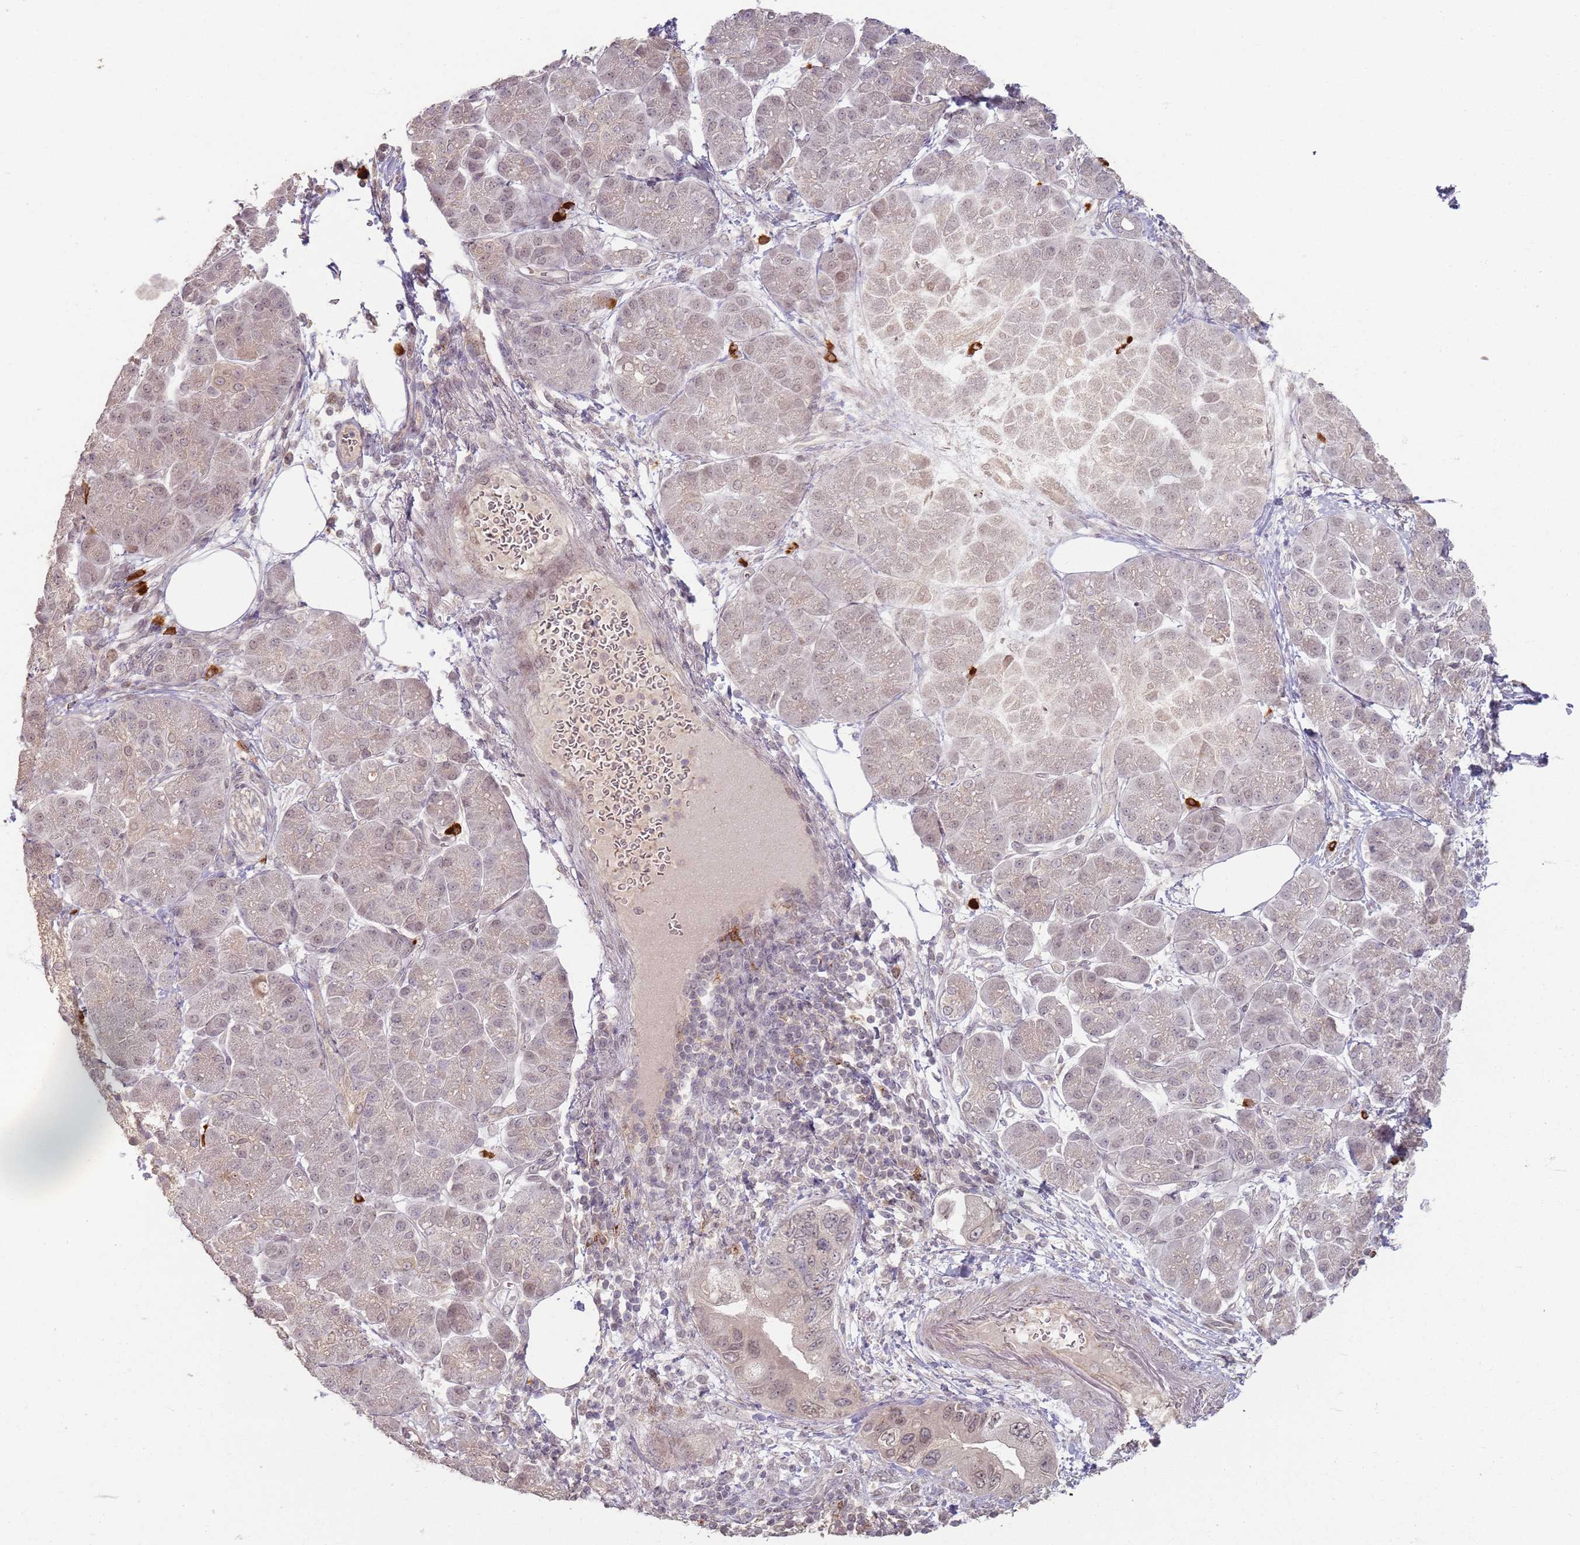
{"staining": {"intensity": "weak", "quantity": ">75%", "location": "cytoplasmic/membranous"}, "tissue": "pancreatic cancer", "cell_type": "Tumor cells", "image_type": "cancer", "snomed": [{"axis": "morphology", "description": "Adenocarcinoma, NOS"}, {"axis": "topography", "description": "Pancreas"}], "caption": "A histopathology image showing weak cytoplasmic/membranous positivity in about >75% of tumor cells in adenocarcinoma (pancreatic), as visualized by brown immunohistochemical staining.", "gene": "CCDC168", "patient": {"sex": "female", "age": 73}}